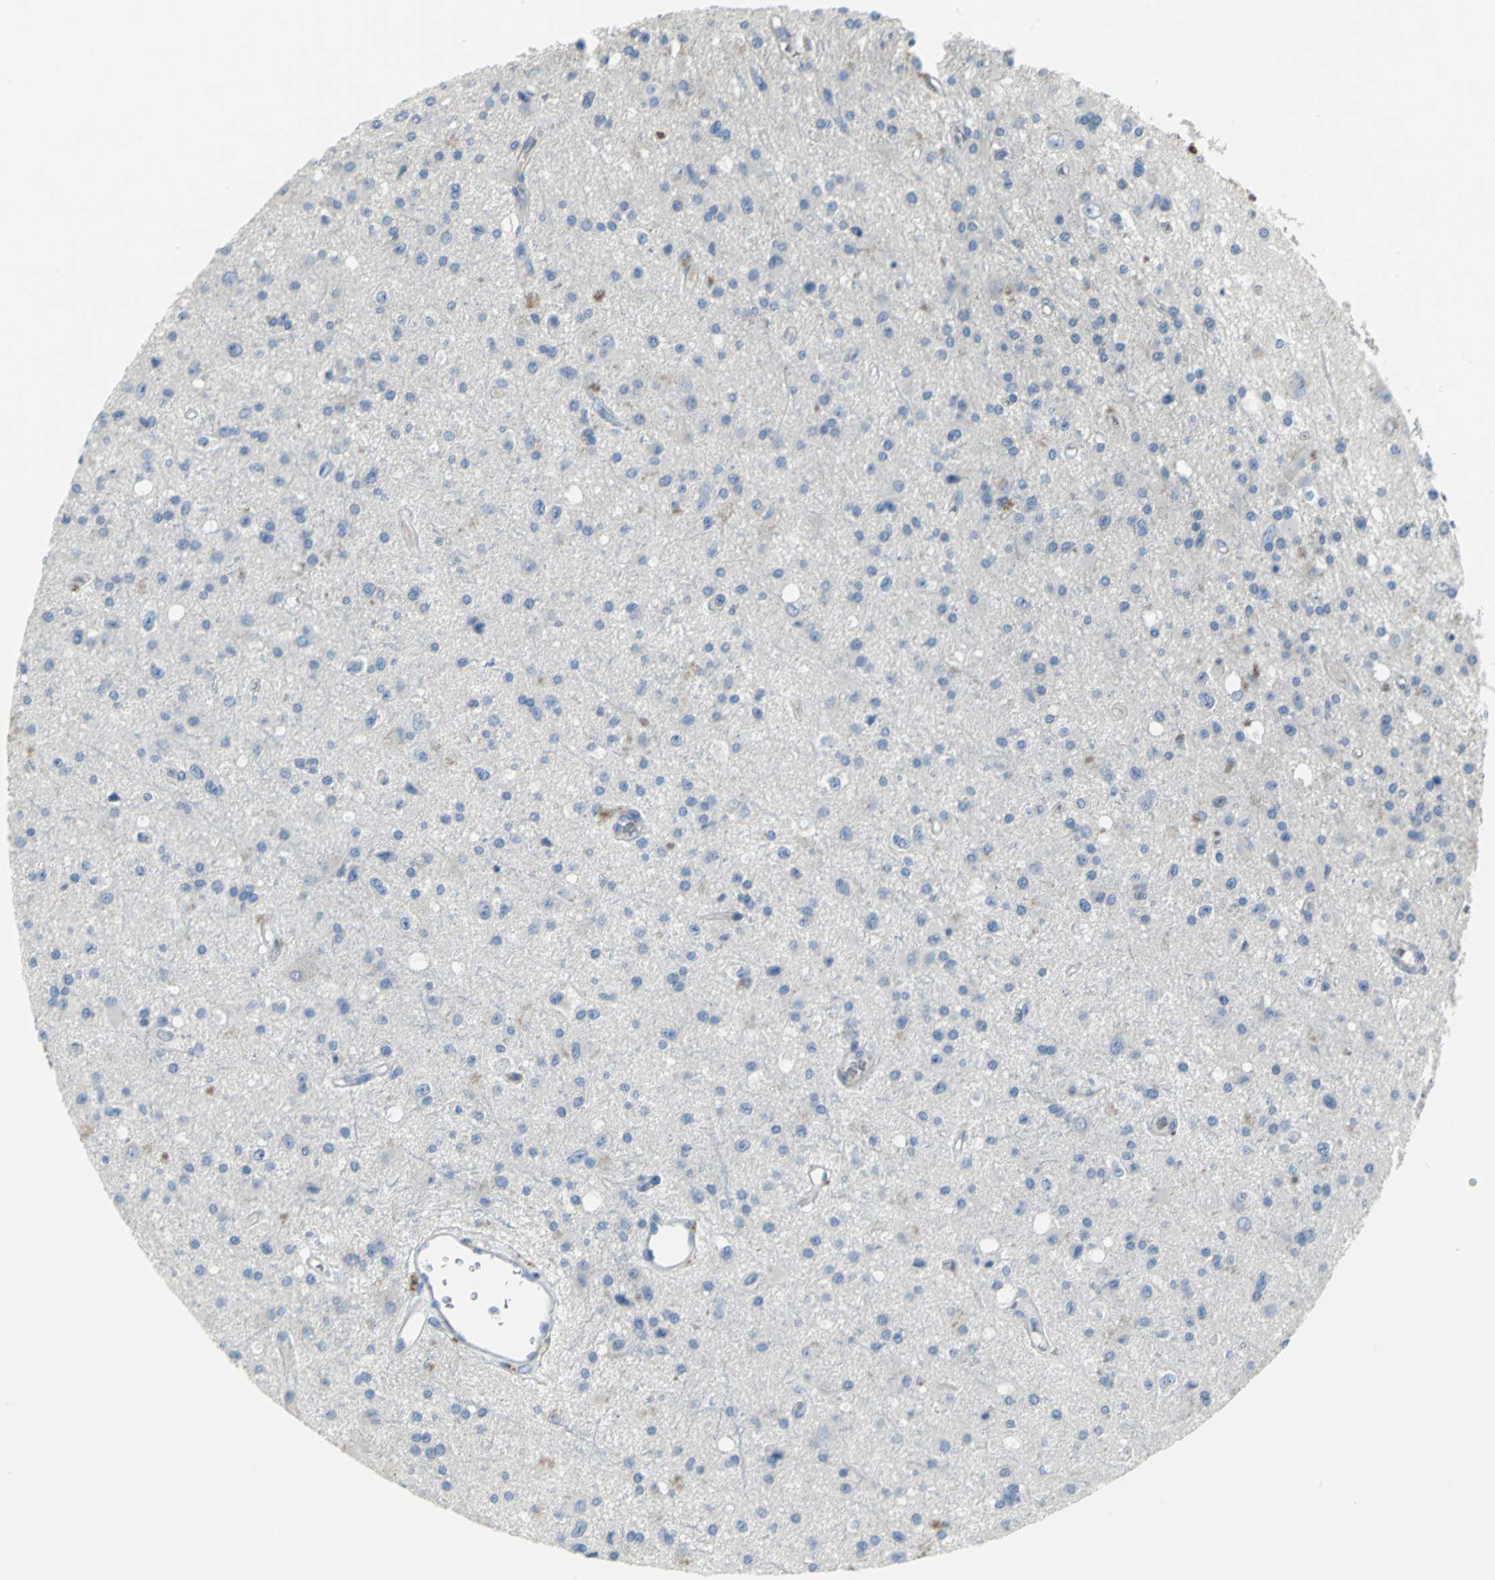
{"staining": {"intensity": "negative", "quantity": "none", "location": "none"}, "tissue": "glioma", "cell_type": "Tumor cells", "image_type": "cancer", "snomed": [{"axis": "morphology", "description": "Glioma, malignant, Low grade"}, {"axis": "topography", "description": "Brain"}], "caption": "This histopathology image is of low-grade glioma (malignant) stained with IHC to label a protein in brown with the nuclei are counter-stained blue. There is no staining in tumor cells.", "gene": "MCM4", "patient": {"sex": "male", "age": 58}}